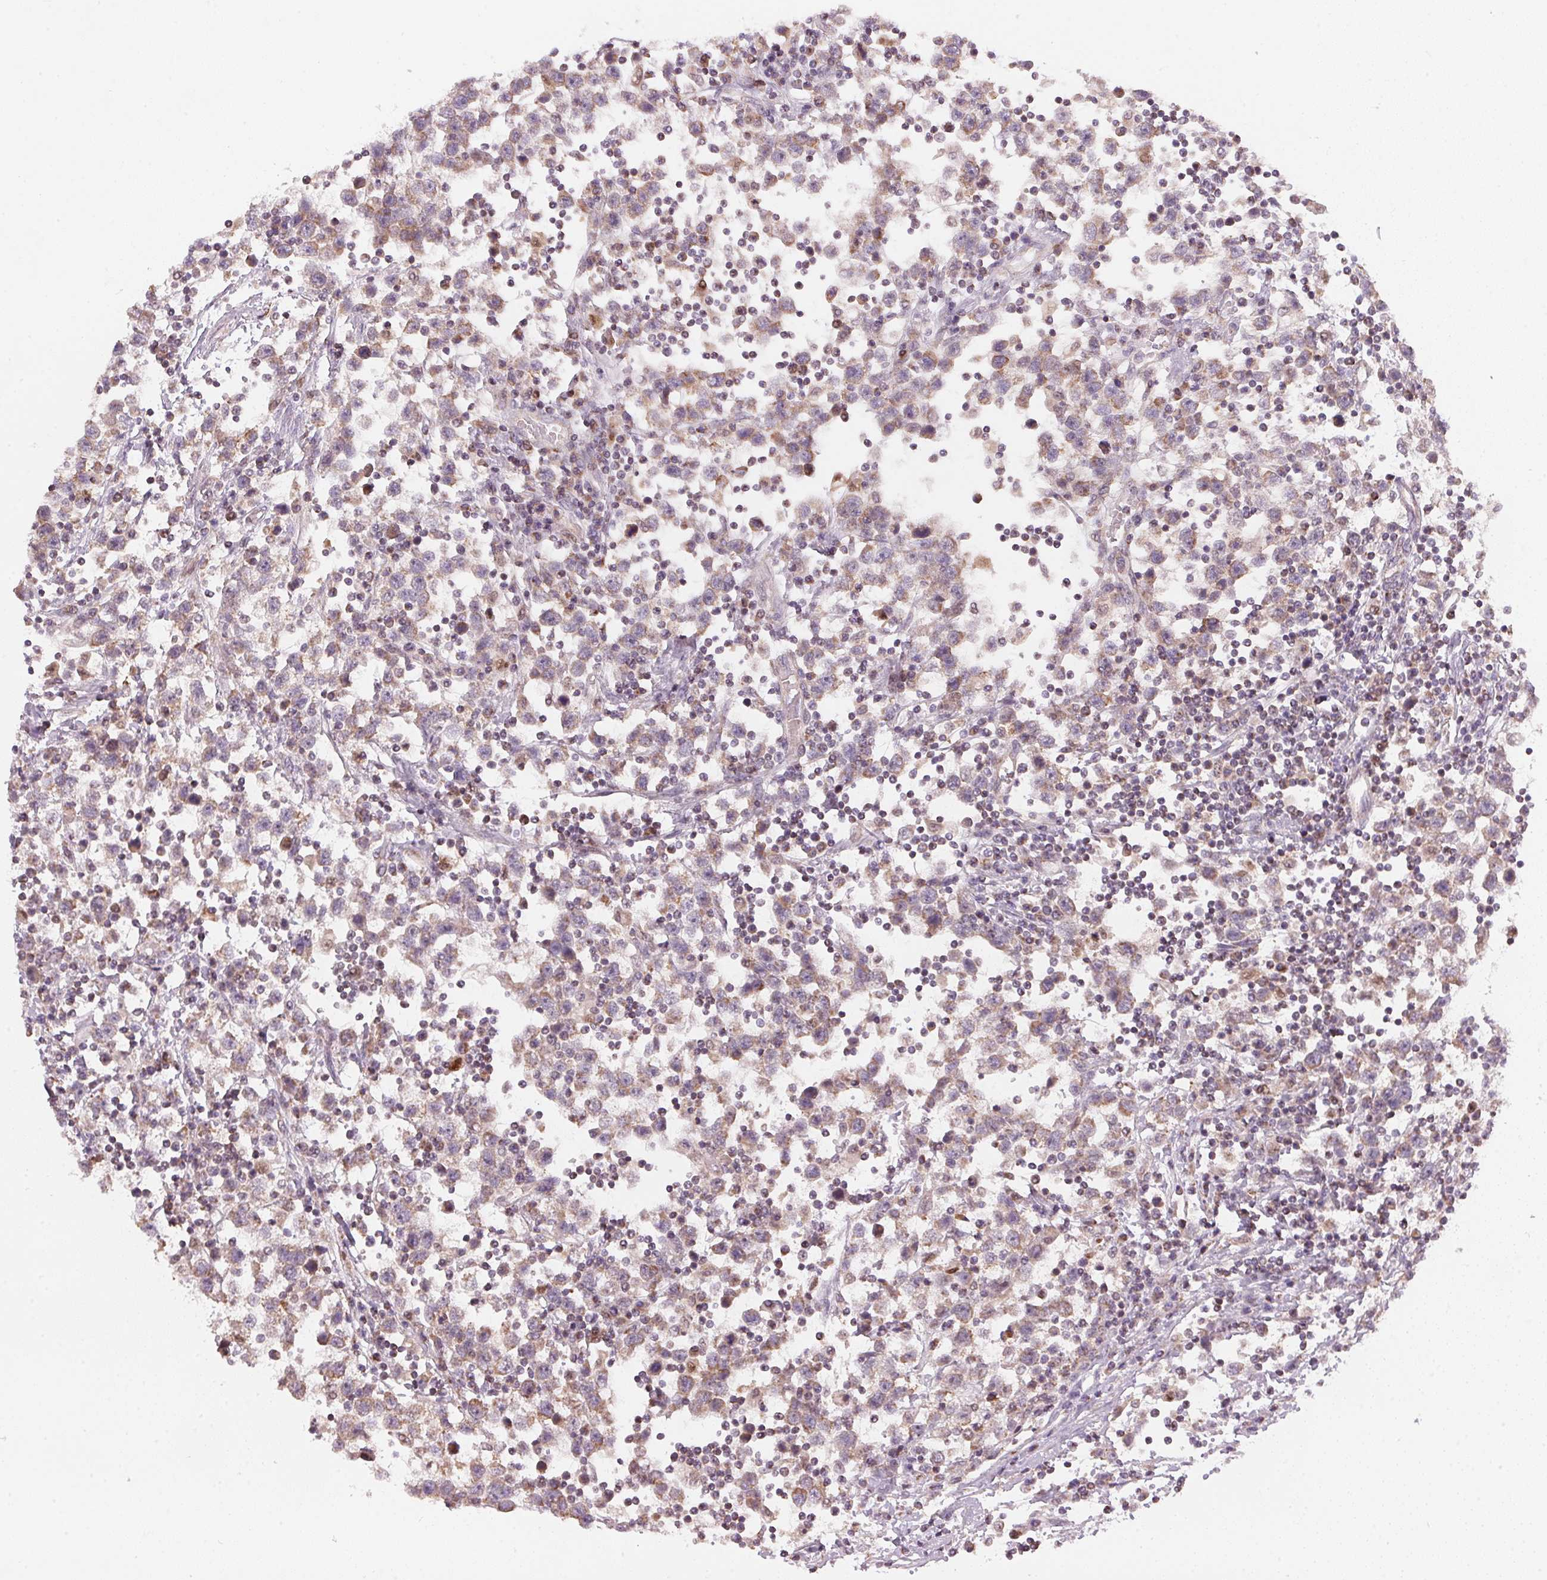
{"staining": {"intensity": "weak", "quantity": ">75%", "location": "cytoplasmic/membranous"}, "tissue": "testis cancer", "cell_type": "Tumor cells", "image_type": "cancer", "snomed": [{"axis": "morphology", "description": "Seminoma, NOS"}, {"axis": "topography", "description": "Testis"}], "caption": "Brown immunohistochemical staining in seminoma (testis) reveals weak cytoplasmic/membranous expression in about >75% of tumor cells.", "gene": "COQ7", "patient": {"sex": "male", "age": 34}}